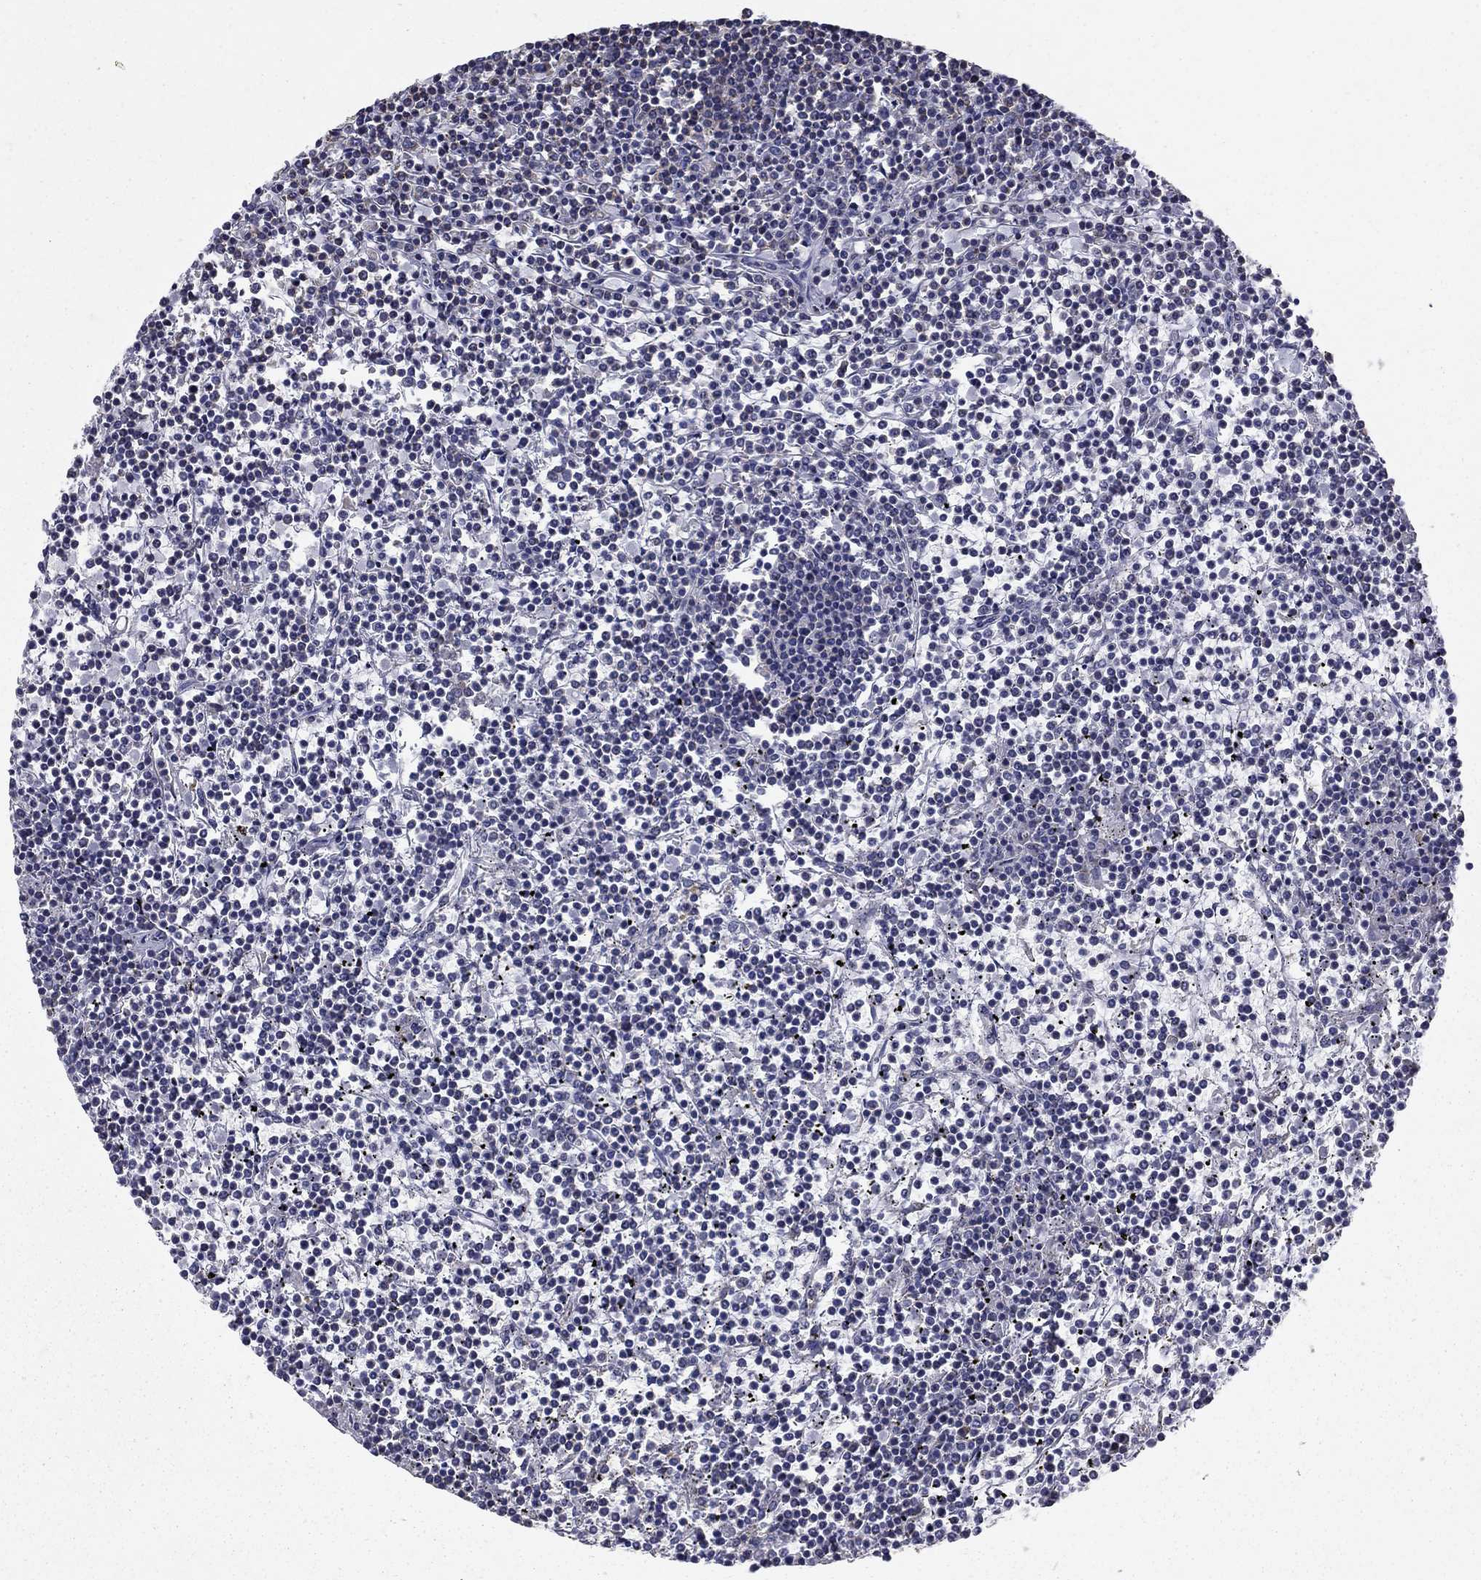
{"staining": {"intensity": "negative", "quantity": "none", "location": "none"}, "tissue": "lymphoma", "cell_type": "Tumor cells", "image_type": "cancer", "snomed": [{"axis": "morphology", "description": "Malignant lymphoma, non-Hodgkin's type, Low grade"}, {"axis": "topography", "description": "Spleen"}], "caption": "Malignant lymphoma, non-Hodgkin's type (low-grade) stained for a protein using IHC demonstrates no positivity tumor cells.", "gene": "NME5", "patient": {"sex": "female", "age": 19}}